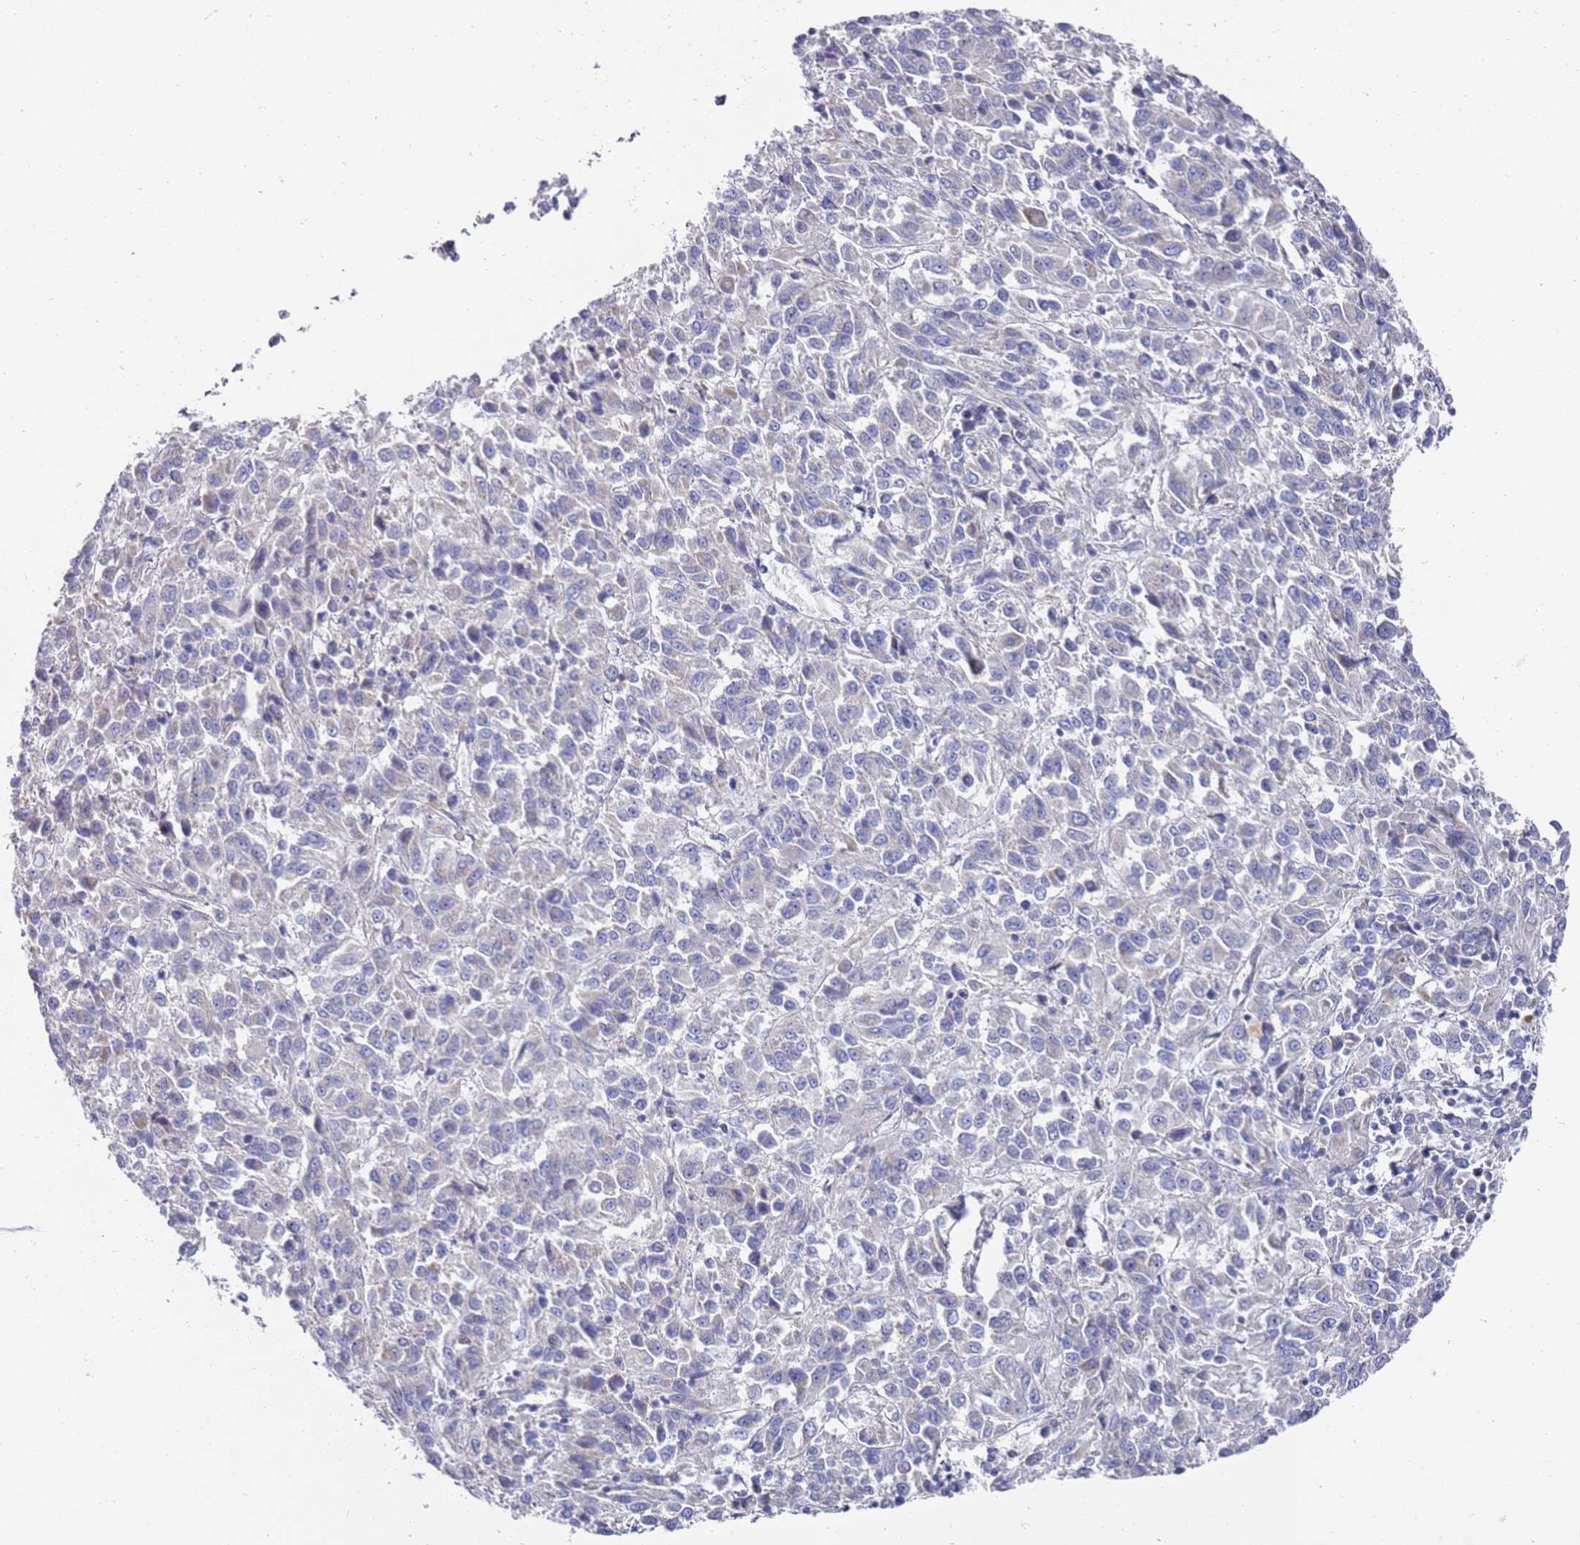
{"staining": {"intensity": "weak", "quantity": "<25%", "location": "cytoplasmic/membranous"}, "tissue": "melanoma", "cell_type": "Tumor cells", "image_type": "cancer", "snomed": [{"axis": "morphology", "description": "Malignant melanoma, Metastatic site"}, {"axis": "topography", "description": "Lung"}], "caption": "Human melanoma stained for a protein using IHC reveals no staining in tumor cells.", "gene": "SCAPER", "patient": {"sex": "male", "age": 64}}